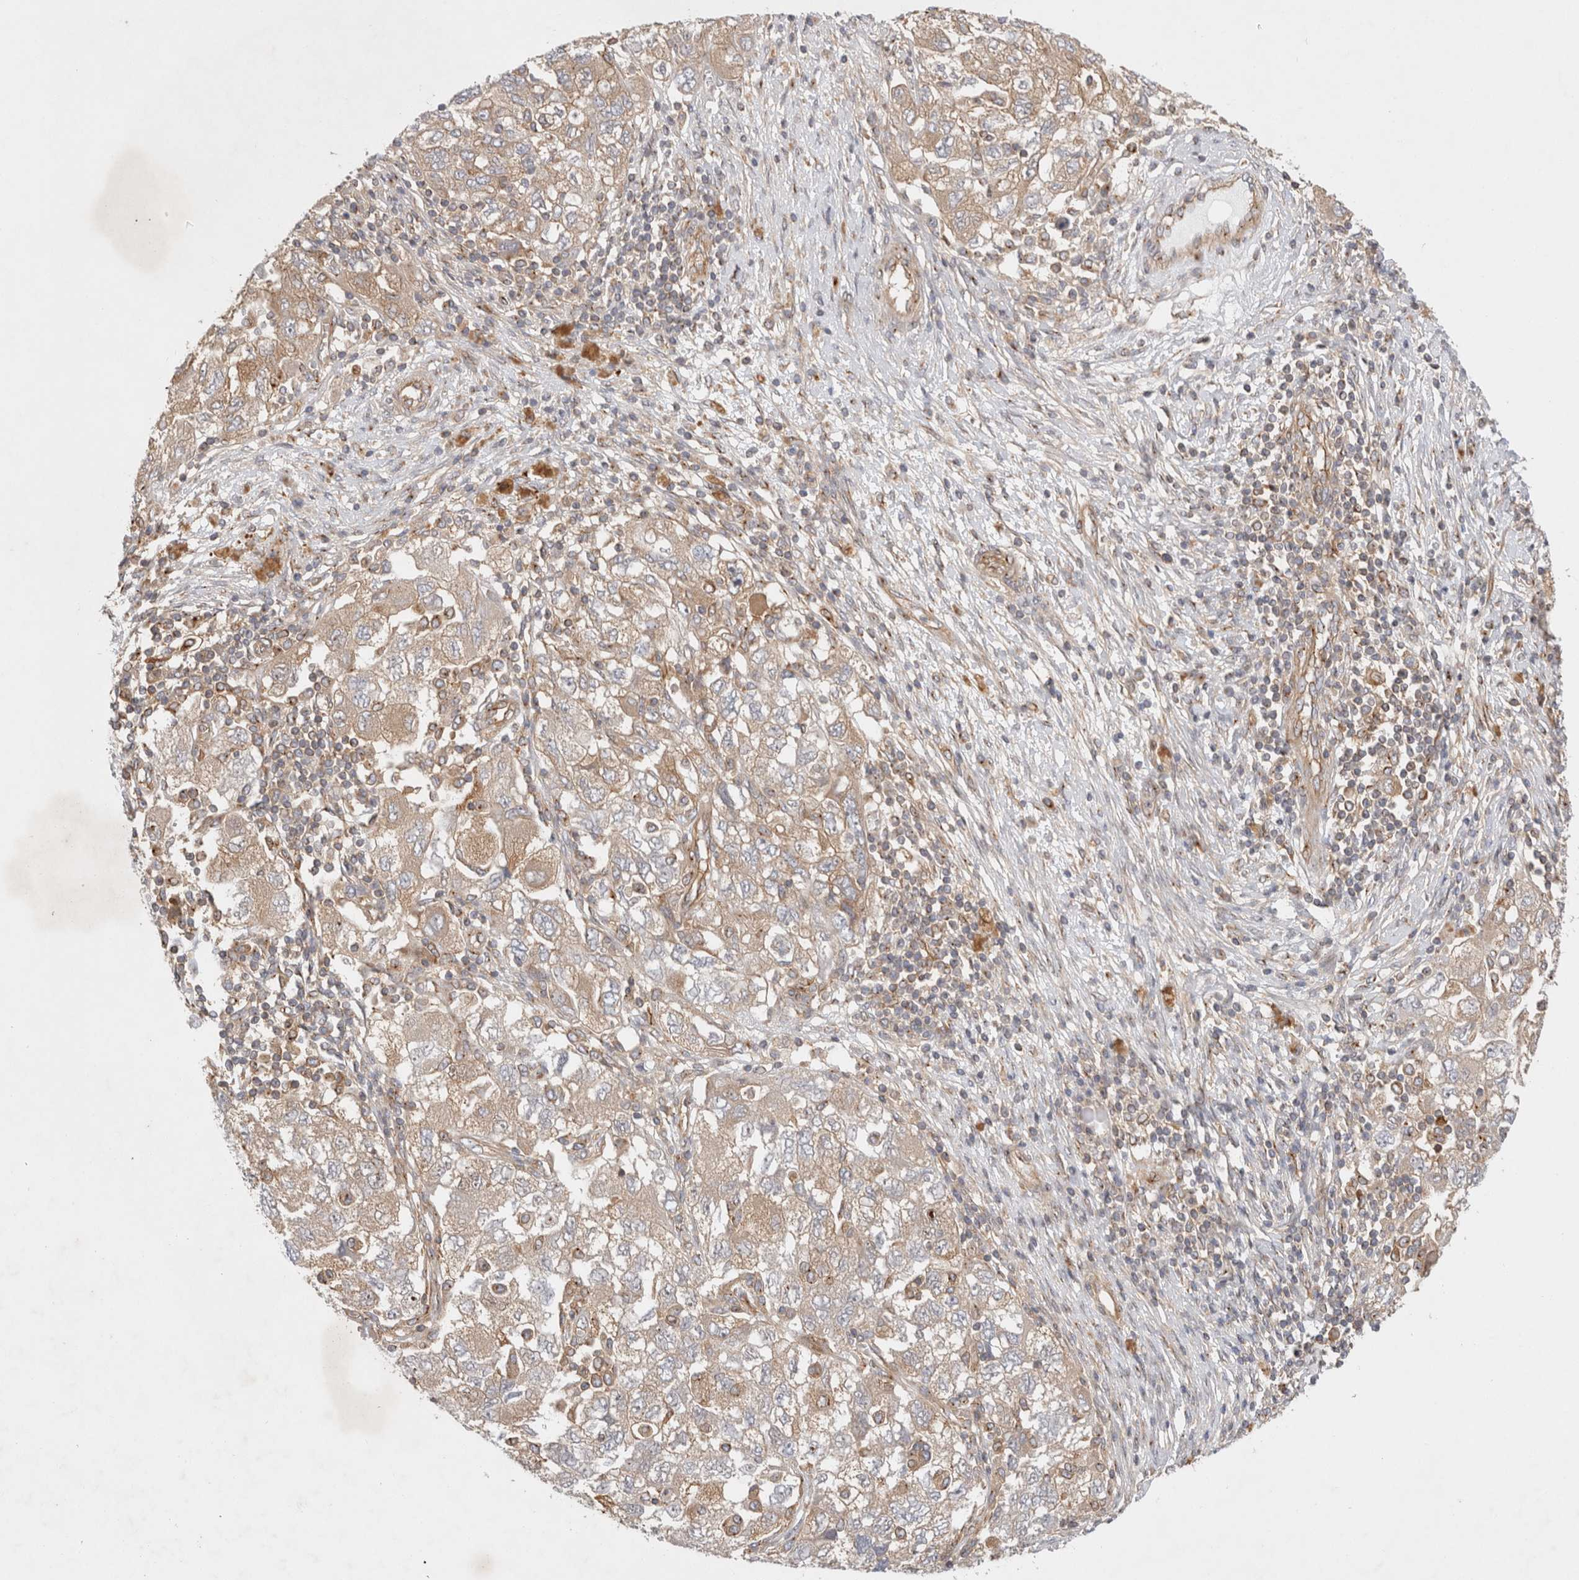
{"staining": {"intensity": "weak", "quantity": ">75%", "location": "cytoplasmic/membranous"}, "tissue": "ovarian cancer", "cell_type": "Tumor cells", "image_type": "cancer", "snomed": [{"axis": "morphology", "description": "Carcinoma, NOS"}, {"axis": "morphology", "description": "Cystadenocarcinoma, serous, NOS"}, {"axis": "topography", "description": "Ovary"}], "caption": "Serous cystadenocarcinoma (ovarian) stained with DAB IHC reveals low levels of weak cytoplasmic/membranous expression in approximately >75% of tumor cells.", "gene": "GPR150", "patient": {"sex": "female", "age": 69}}